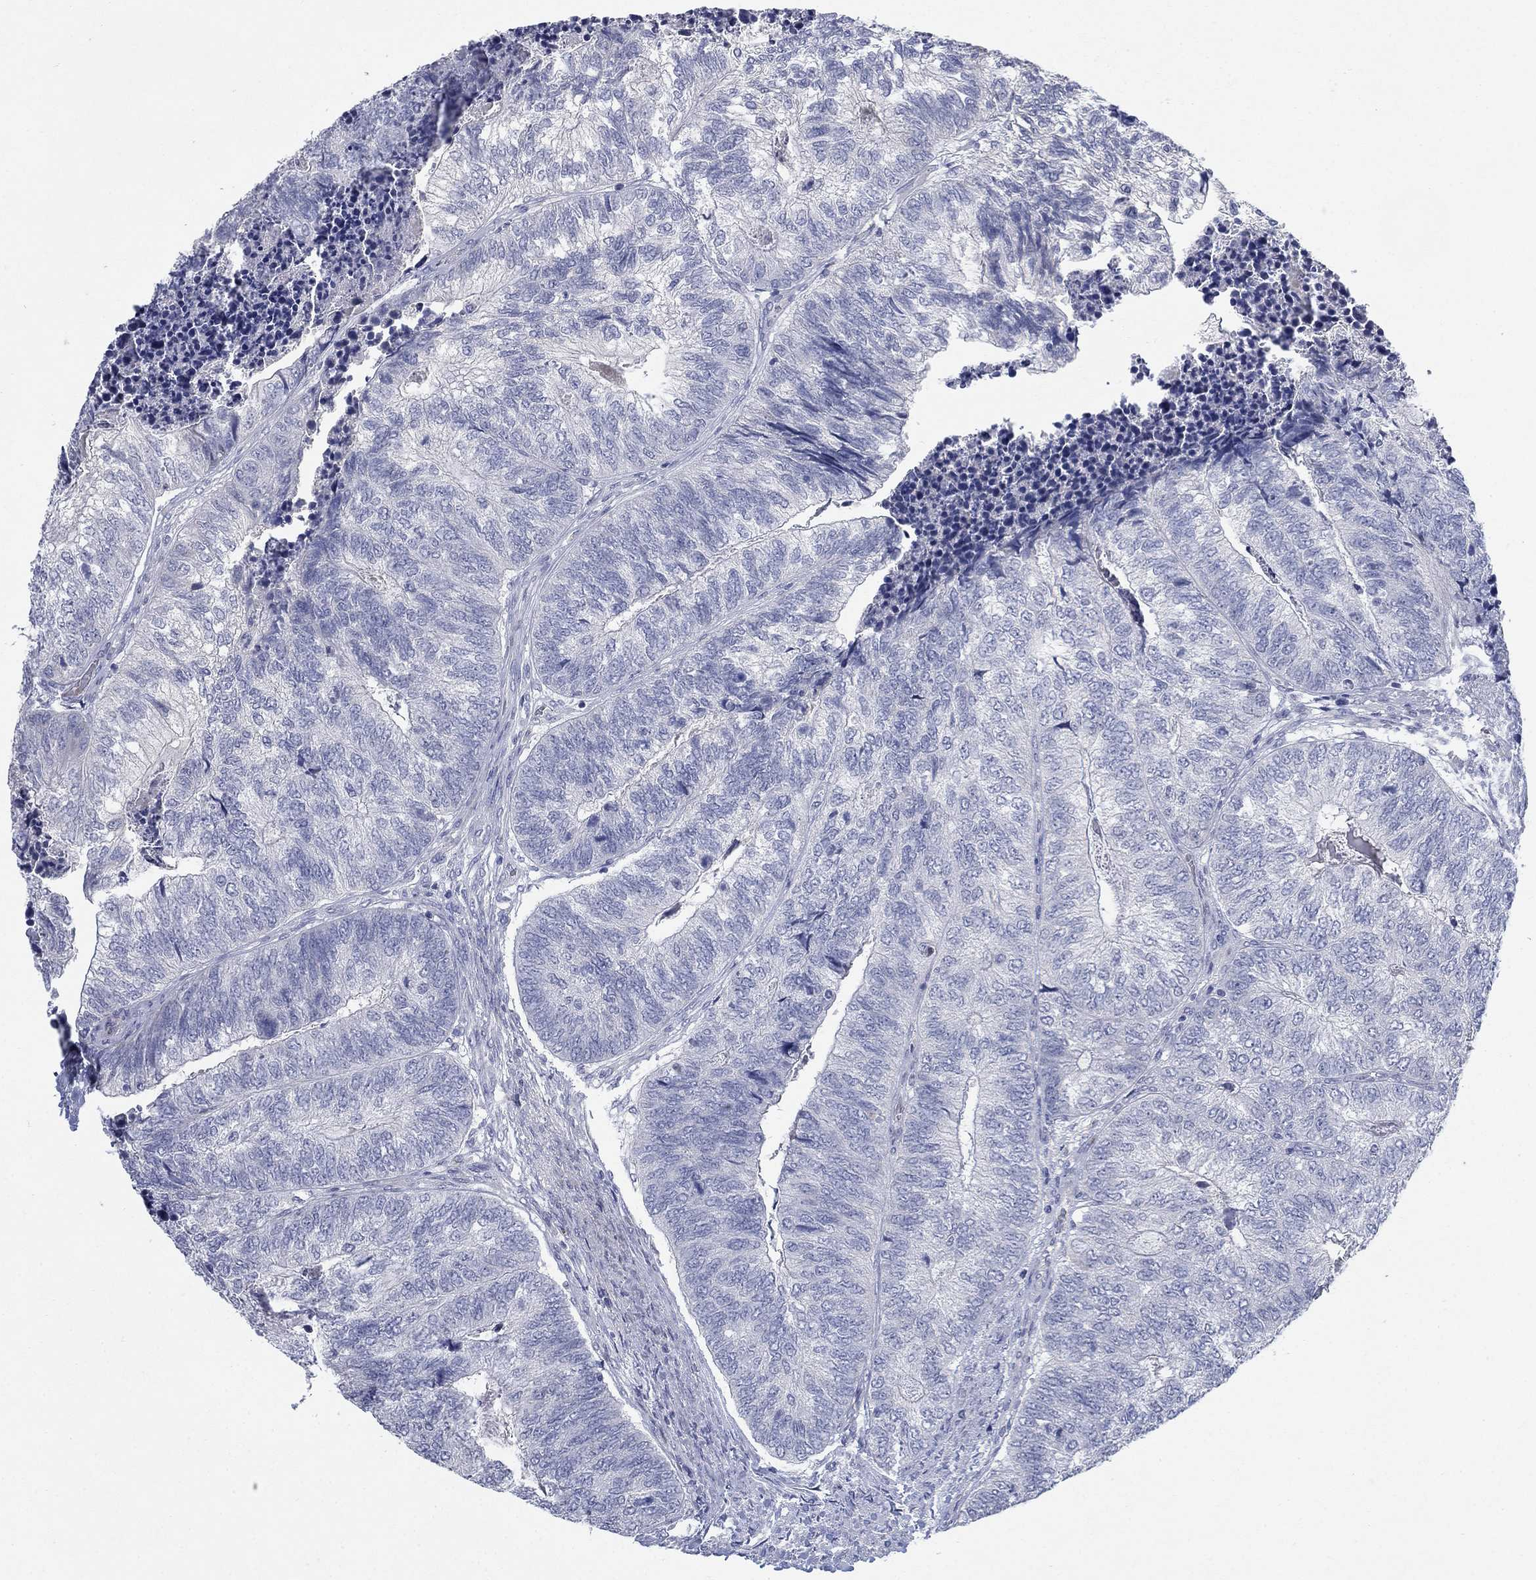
{"staining": {"intensity": "negative", "quantity": "none", "location": "none"}, "tissue": "colorectal cancer", "cell_type": "Tumor cells", "image_type": "cancer", "snomed": [{"axis": "morphology", "description": "Adenocarcinoma, NOS"}, {"axis": "topography", "description": "Colon"}], "caption": "Immunohistochemical staining of colorectal adenocarcinoma demonstrates no significant expression in tumor cells.", "gene": "DNER", "patient": {"sex": "female", "age": 67}}